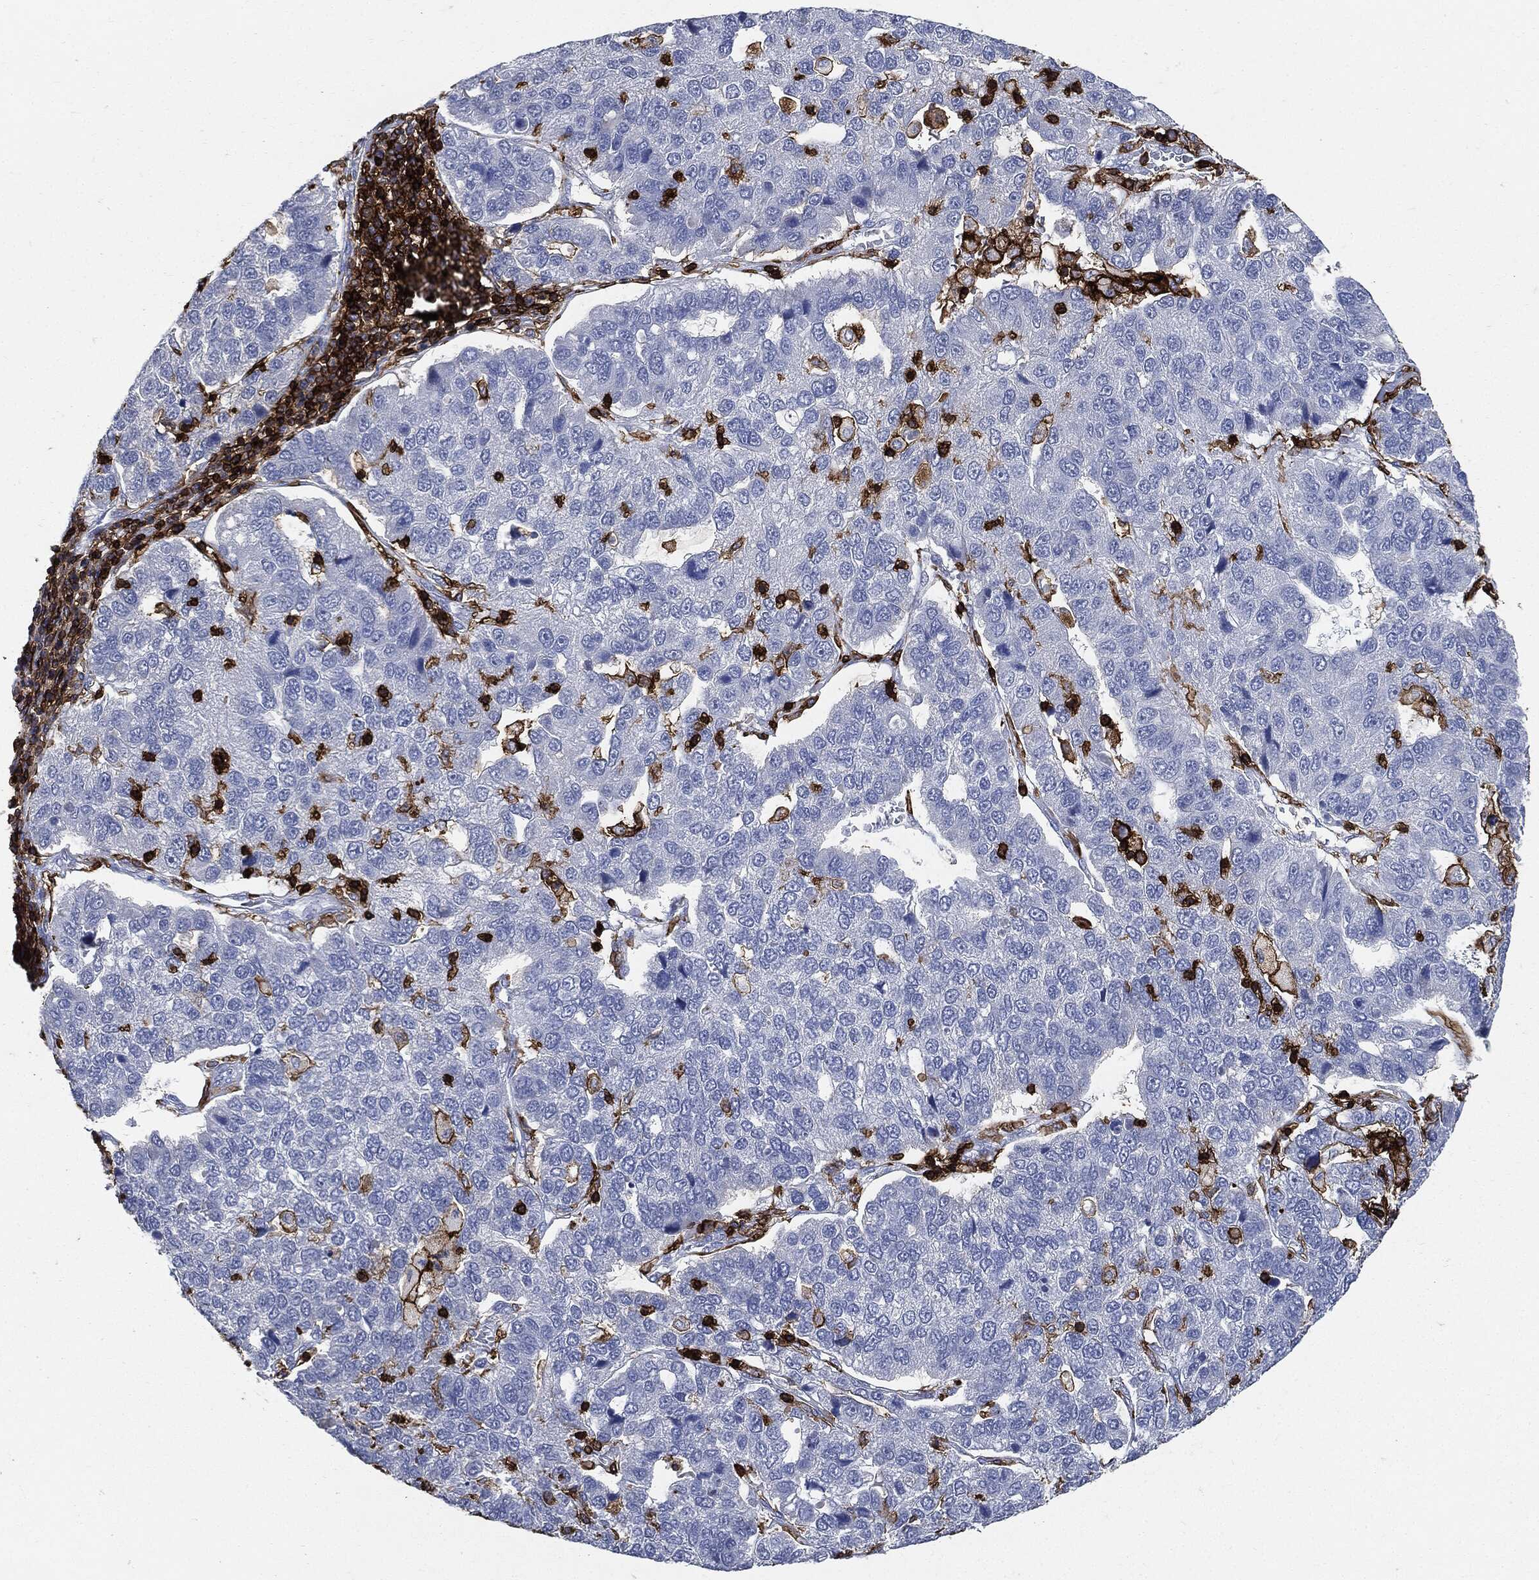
{"staining": {"intensity": "negative", "quantity": "none", "location": "none"}, "tissue": "pancreatic cancer", "cell_type": "Tumor cells", "image_type": "cancer", "snomed": [{"axis": "morphology", "description": "Adenocarcinoma, NOS"}, {"axis": "topography", "description": "Pancreas"}], "caption": "IHC of pancreatic cancer (adenocarcinoma) displays no positivity in tumor cells.", "gene": "PTPRC", "patient": {"sex": "female", "age": 61}}